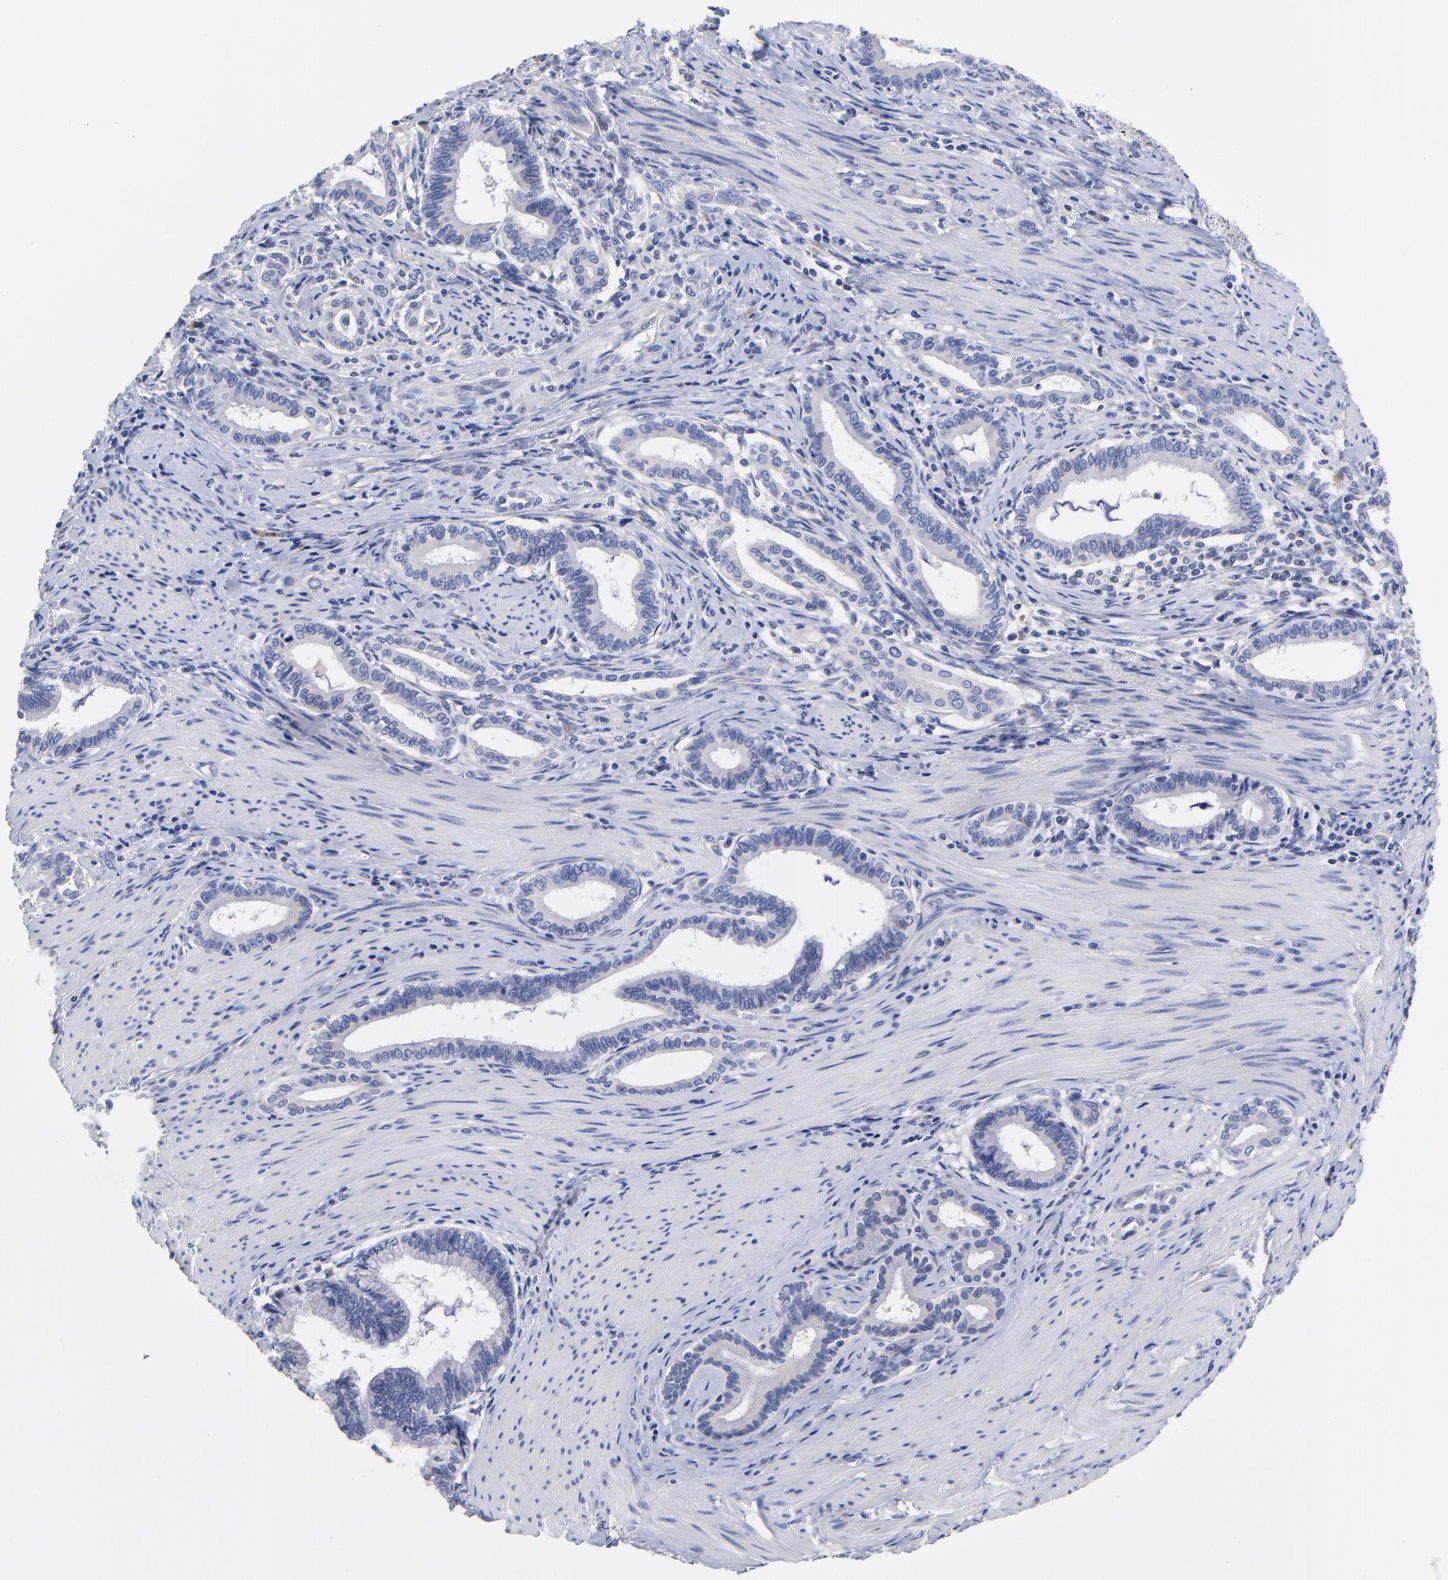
{"staining": {"intensity": "negative", "quantity": "none", "location": "none"}, "tissue": "pancreatic cancer", "cell_type": "Tumor cells", "image_type": "cancer", "snomed": [{"axis": "morphology", "description": "Adenocarcinoma, NOS"}, {"axis": "topography", "description": "Pancreas"}], "caption": "This is an immunohistochemistry (IHC) image of human pancreatic cancer. There is no staining in tumor cells.", "gene": "LAX1", "patient": {"sex": "female", "age": 64}}